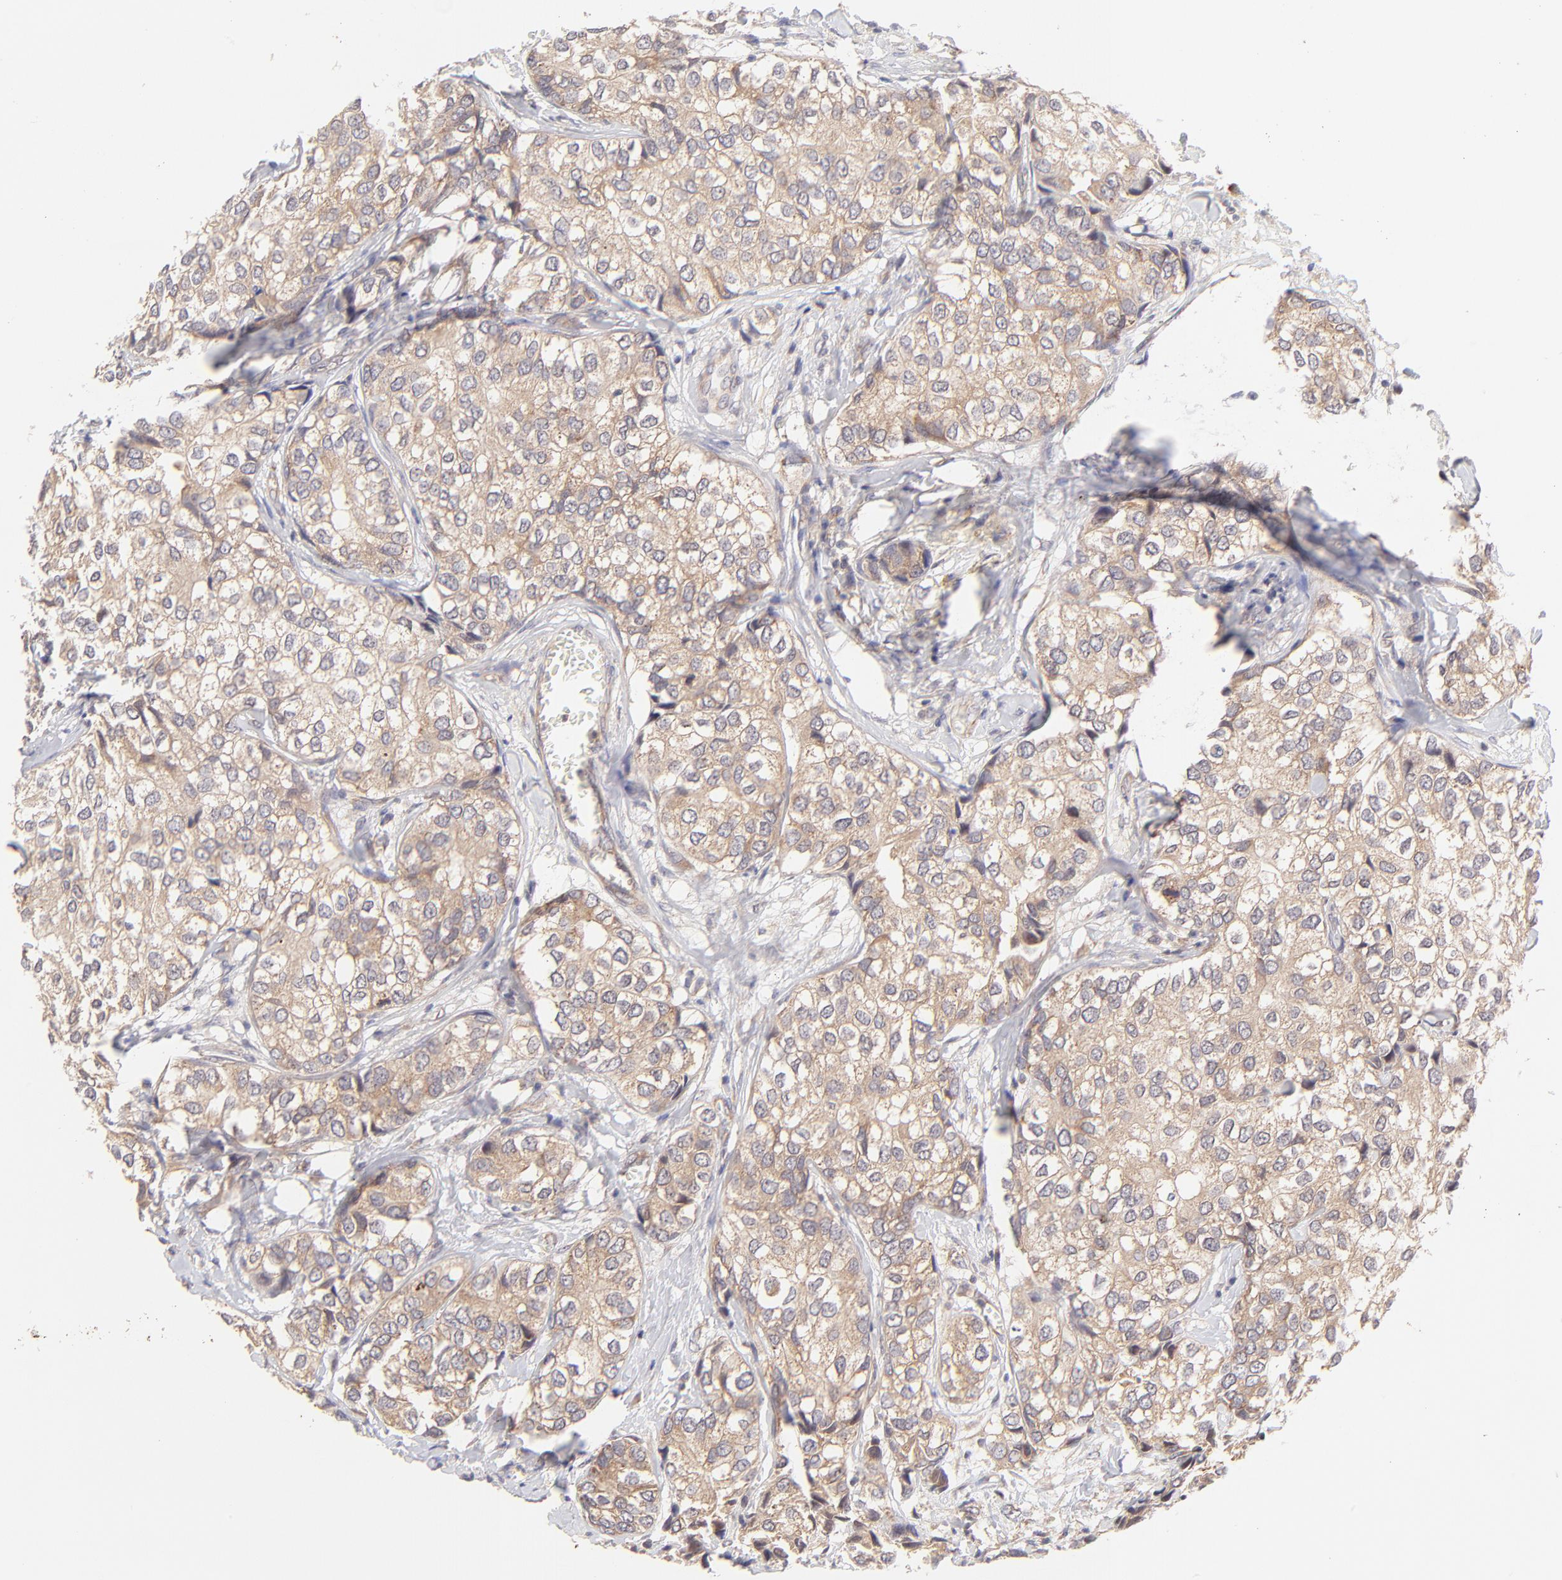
{"staining": {"intensity": "moderate", "quantity": ">75%", "location": "cytoplasmic/membranous"}, "tissue": "breast cancer", "cell_type": "Tumor cells", "image_type": "cancer", "snomed": [{"axis": "morphology", "description": "Duct carcinoma"}, {"axis": "topography", "description": "Breast"}], "caption": "DAB immunohistochemical staining of human breast cancer (invasive ductal carcinoma) demonstrates moderate cytoplasmic/membranous protein staining in about >75% of tumor cells. Nuclei are stained in blue.", "gene": "TNRC6B", "patient": {"sex": "female", "age": 68}}